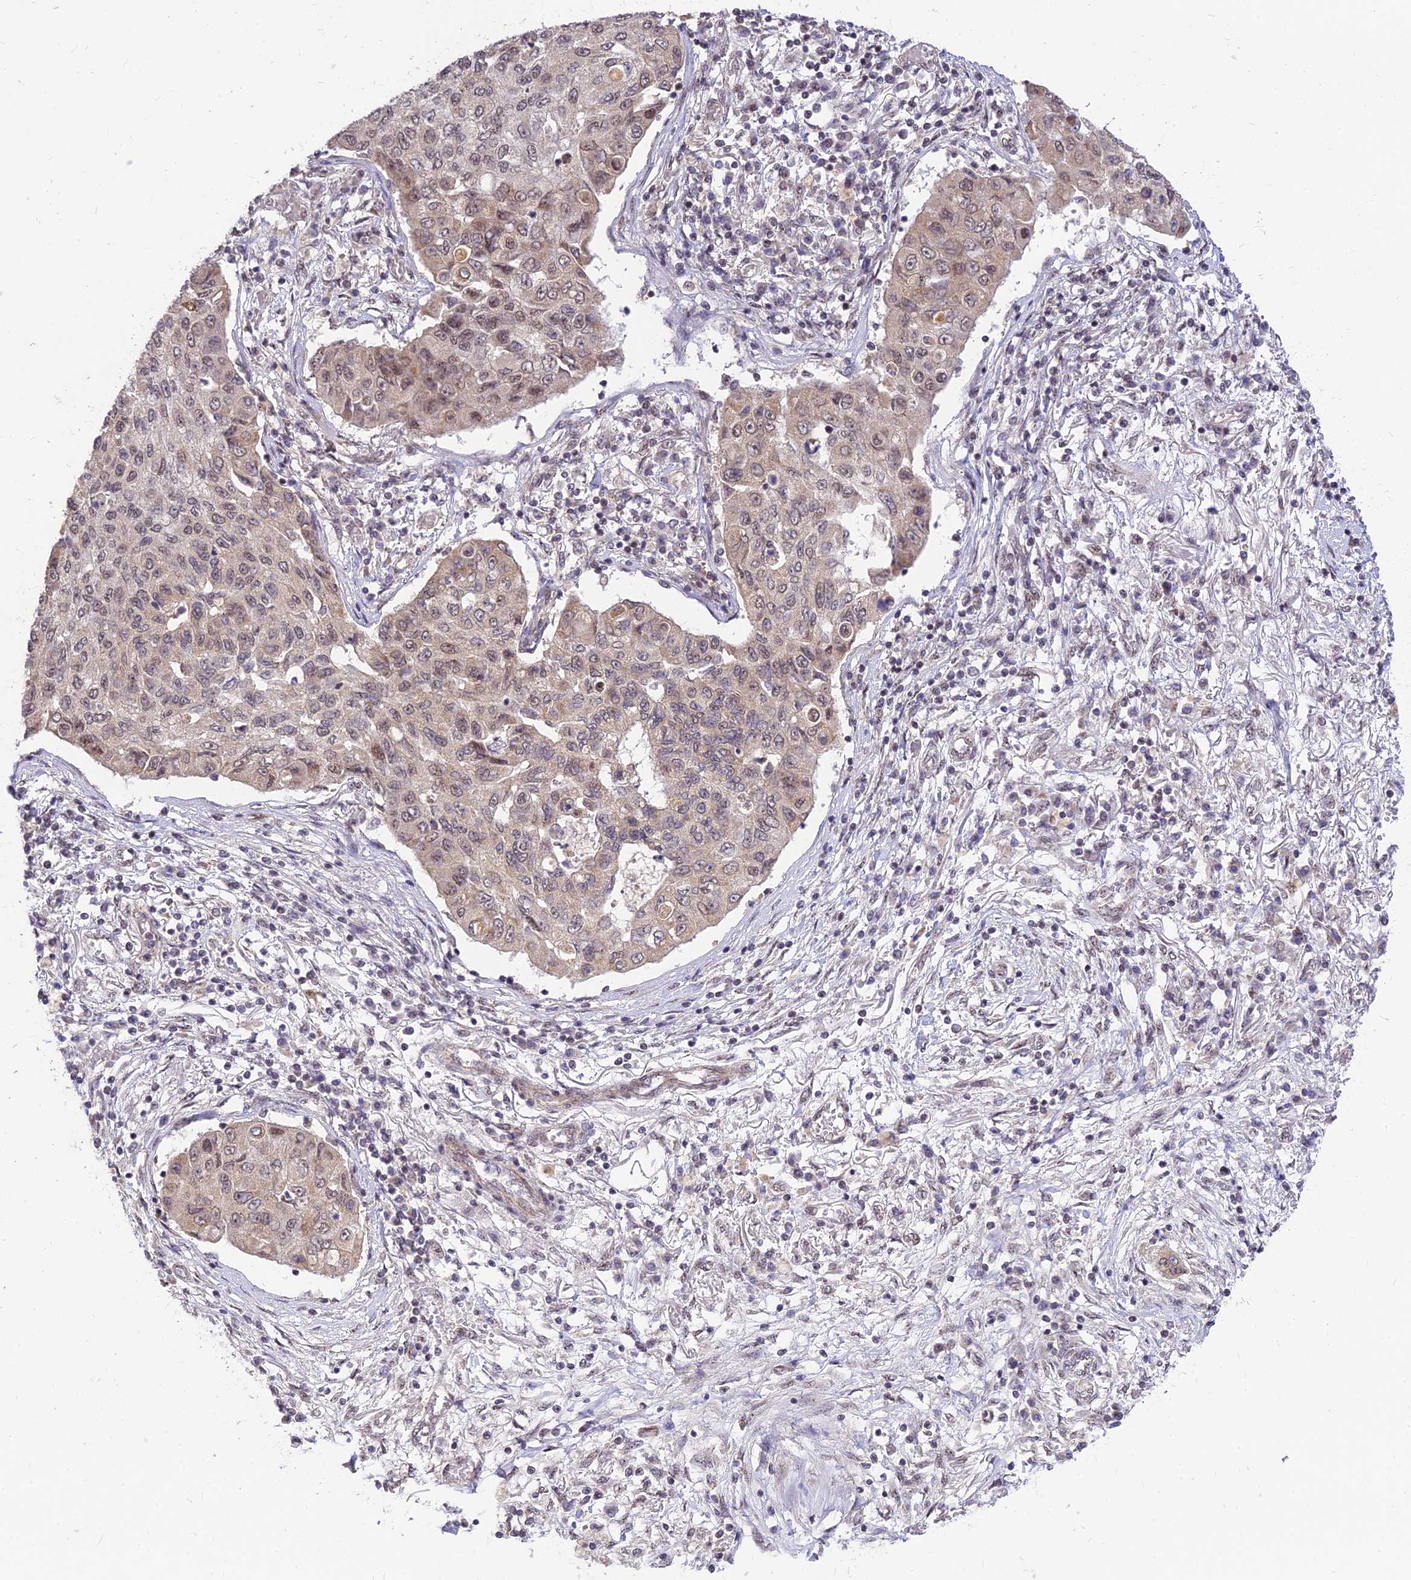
{"staining": {"intensity": "weak", "quantity": ">75%", "location": "nuclear"}, "tissue": "lung cancer", "cell_type": "Tumor cells", "image_type": "cancer", "snomed": [{"axis": "morphology", "description": "Squamous cell carcinoma, NOS"}, {"axis": "topography", "description": "Lung"}], "caption": "Tumor cells exhibit low levels of weak nuclear staining in approximately >75% of cells in lung squamous cell carcinoma. (DAB IHC with brightfield microscopy, high magnification).", "gene": "MICOS13", "patient": {"sex": "male", "age": 74}}